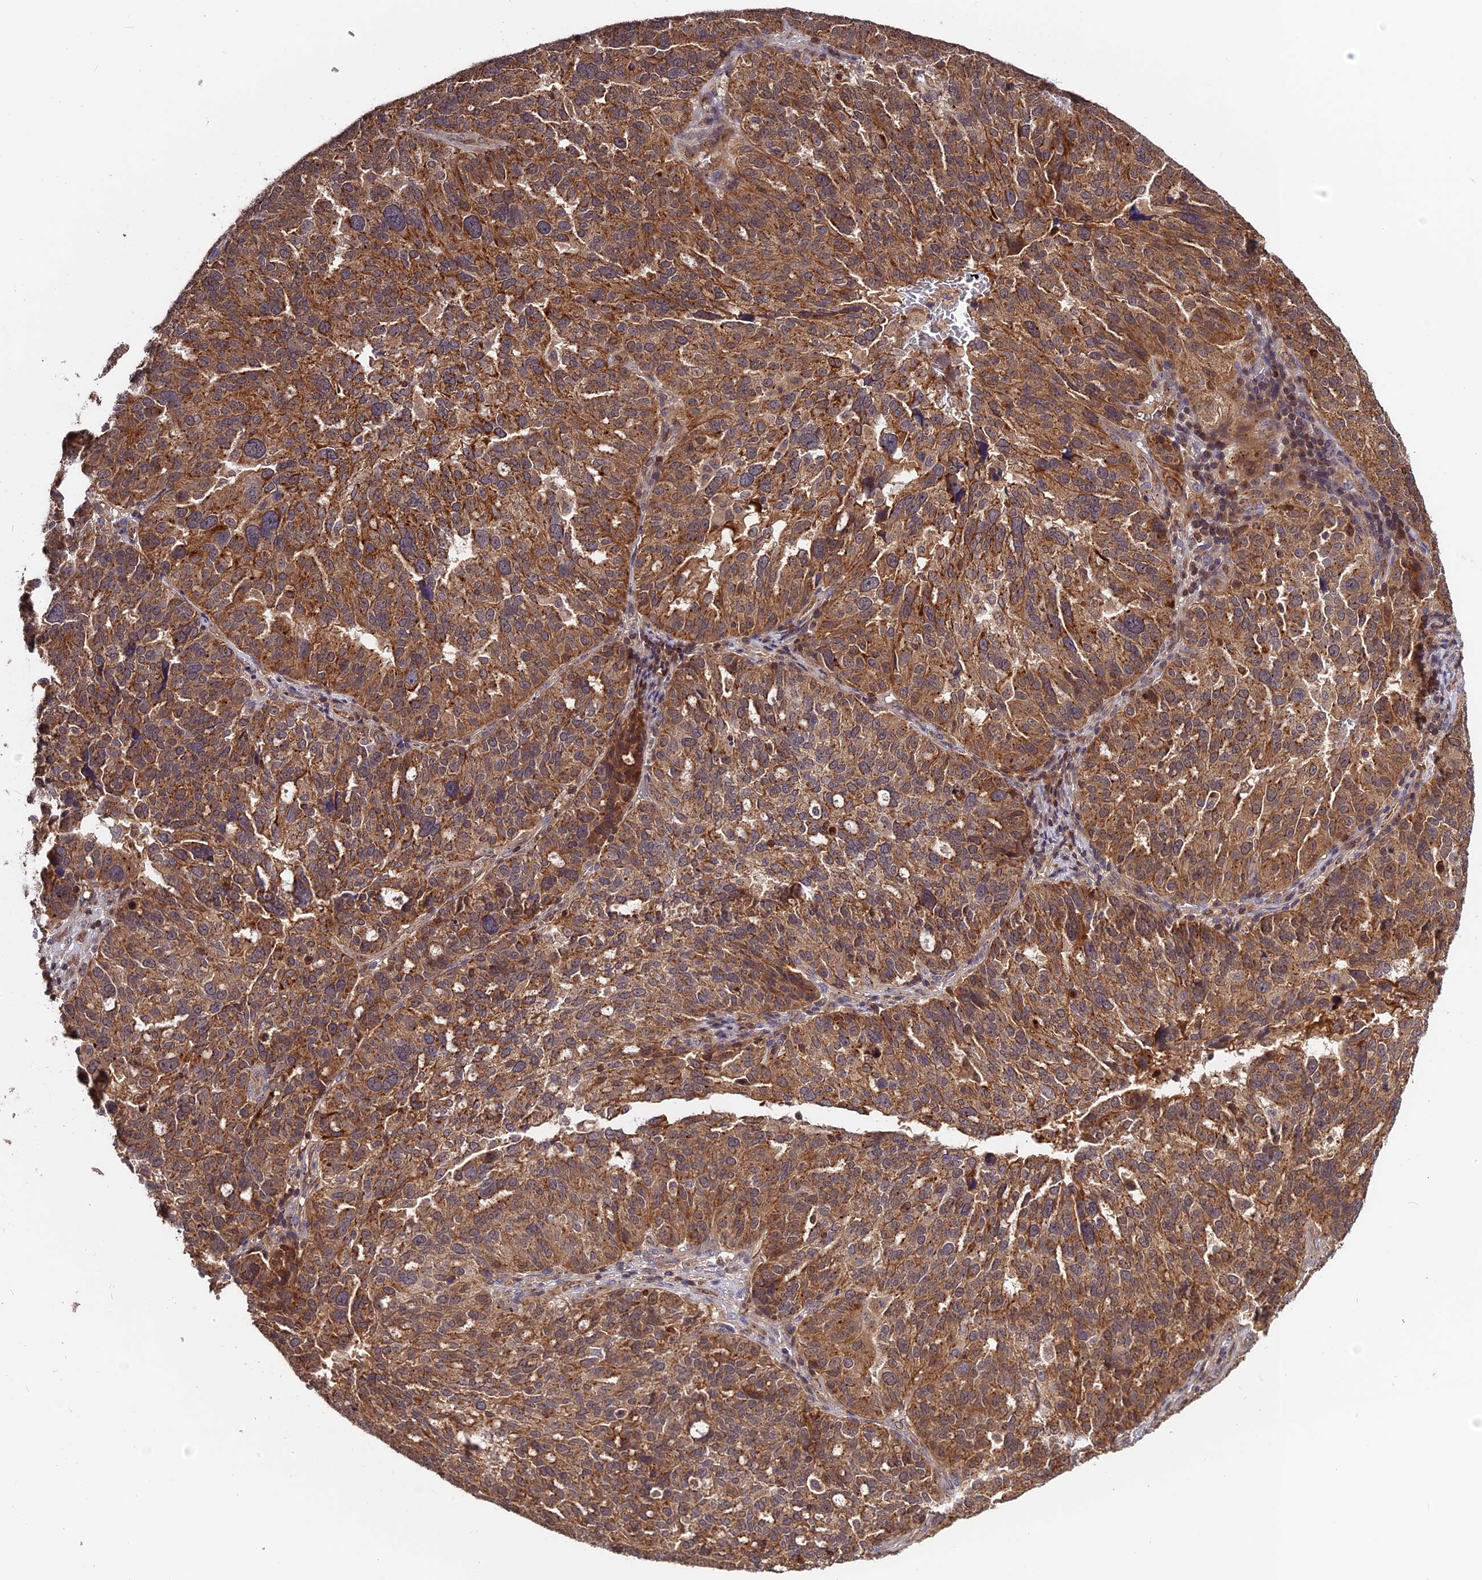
{"staining": {"intensity": "moderate", "quantity": ">75%", "location": "cytoplasmic/membranous"}, "tissue": "ovarian cancer", "cell_type": "Tumor cells", "image_type": "cancer", "snomed": [{"axis": "morphology", "description": "Cystadenocarcinoma, serous, NOS"}, {"axis": "topography", "description": "Ovary"}], "caption": "Ovarian serous cystadenocarcinoma tissue displays moderate cytoplasmic/membranous positivity in about >75% of tumor cells", "gene": "RPIA", "patient": {"sex": "female", "age": 59}}